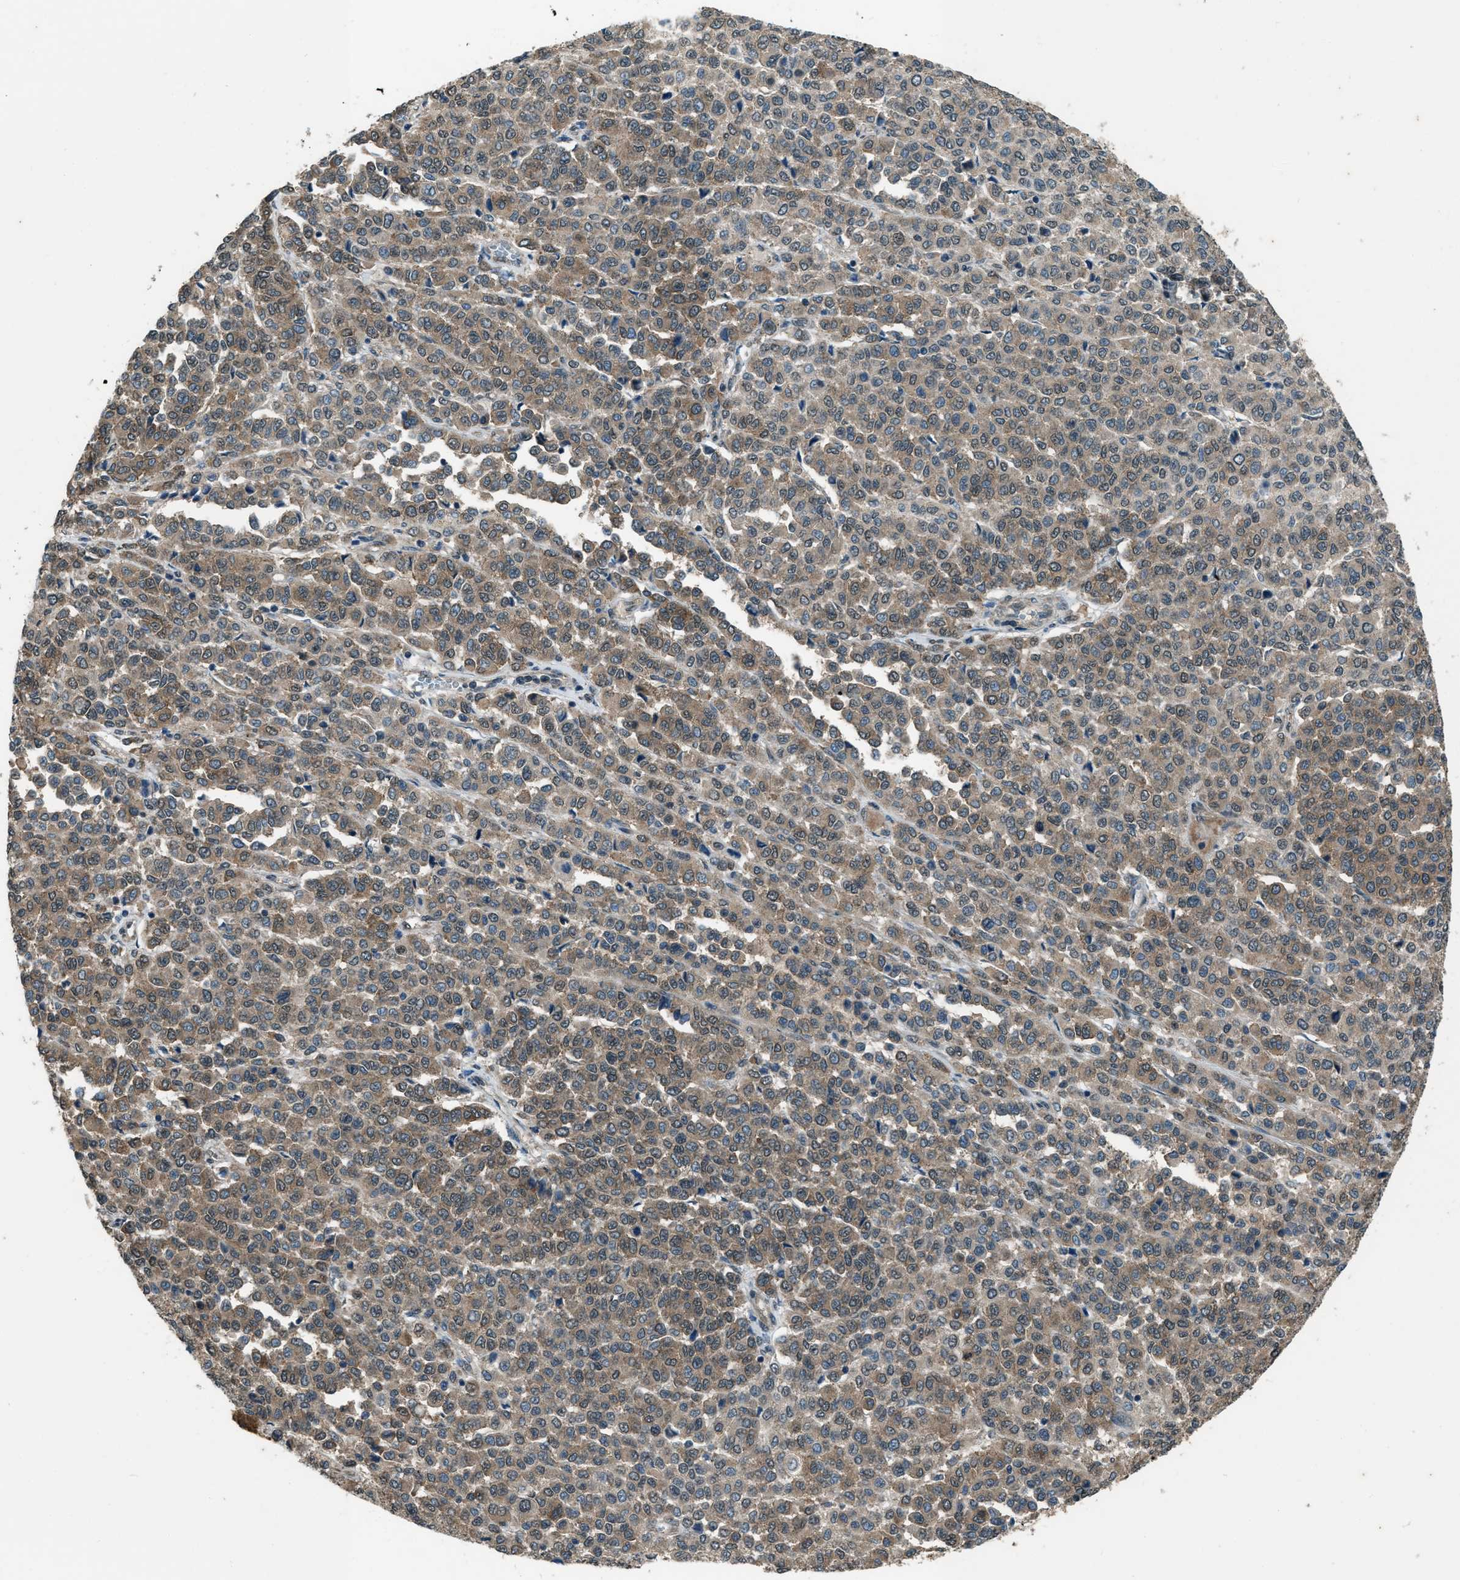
{"staining": {"intensity": "weak", "quantity": ">75%", "location": "cytoplasmic/membranous"}, "tissue": "melanoma", "cell_type": "Tumor cells", "image_type": "cancer", "snomed": [{"axis": "morphology", "description": "Malignant melanoma, Metastatic site"}, {"axis": "topography", "description": "Pancreas"}], "caption": "The image displays a brown stain indicating the presence of a protein in the cytoplasmic/membranous of tumor cells in melanoma.", "gene": "SVIL", "patient": {"sex": "female", "age": 30}}